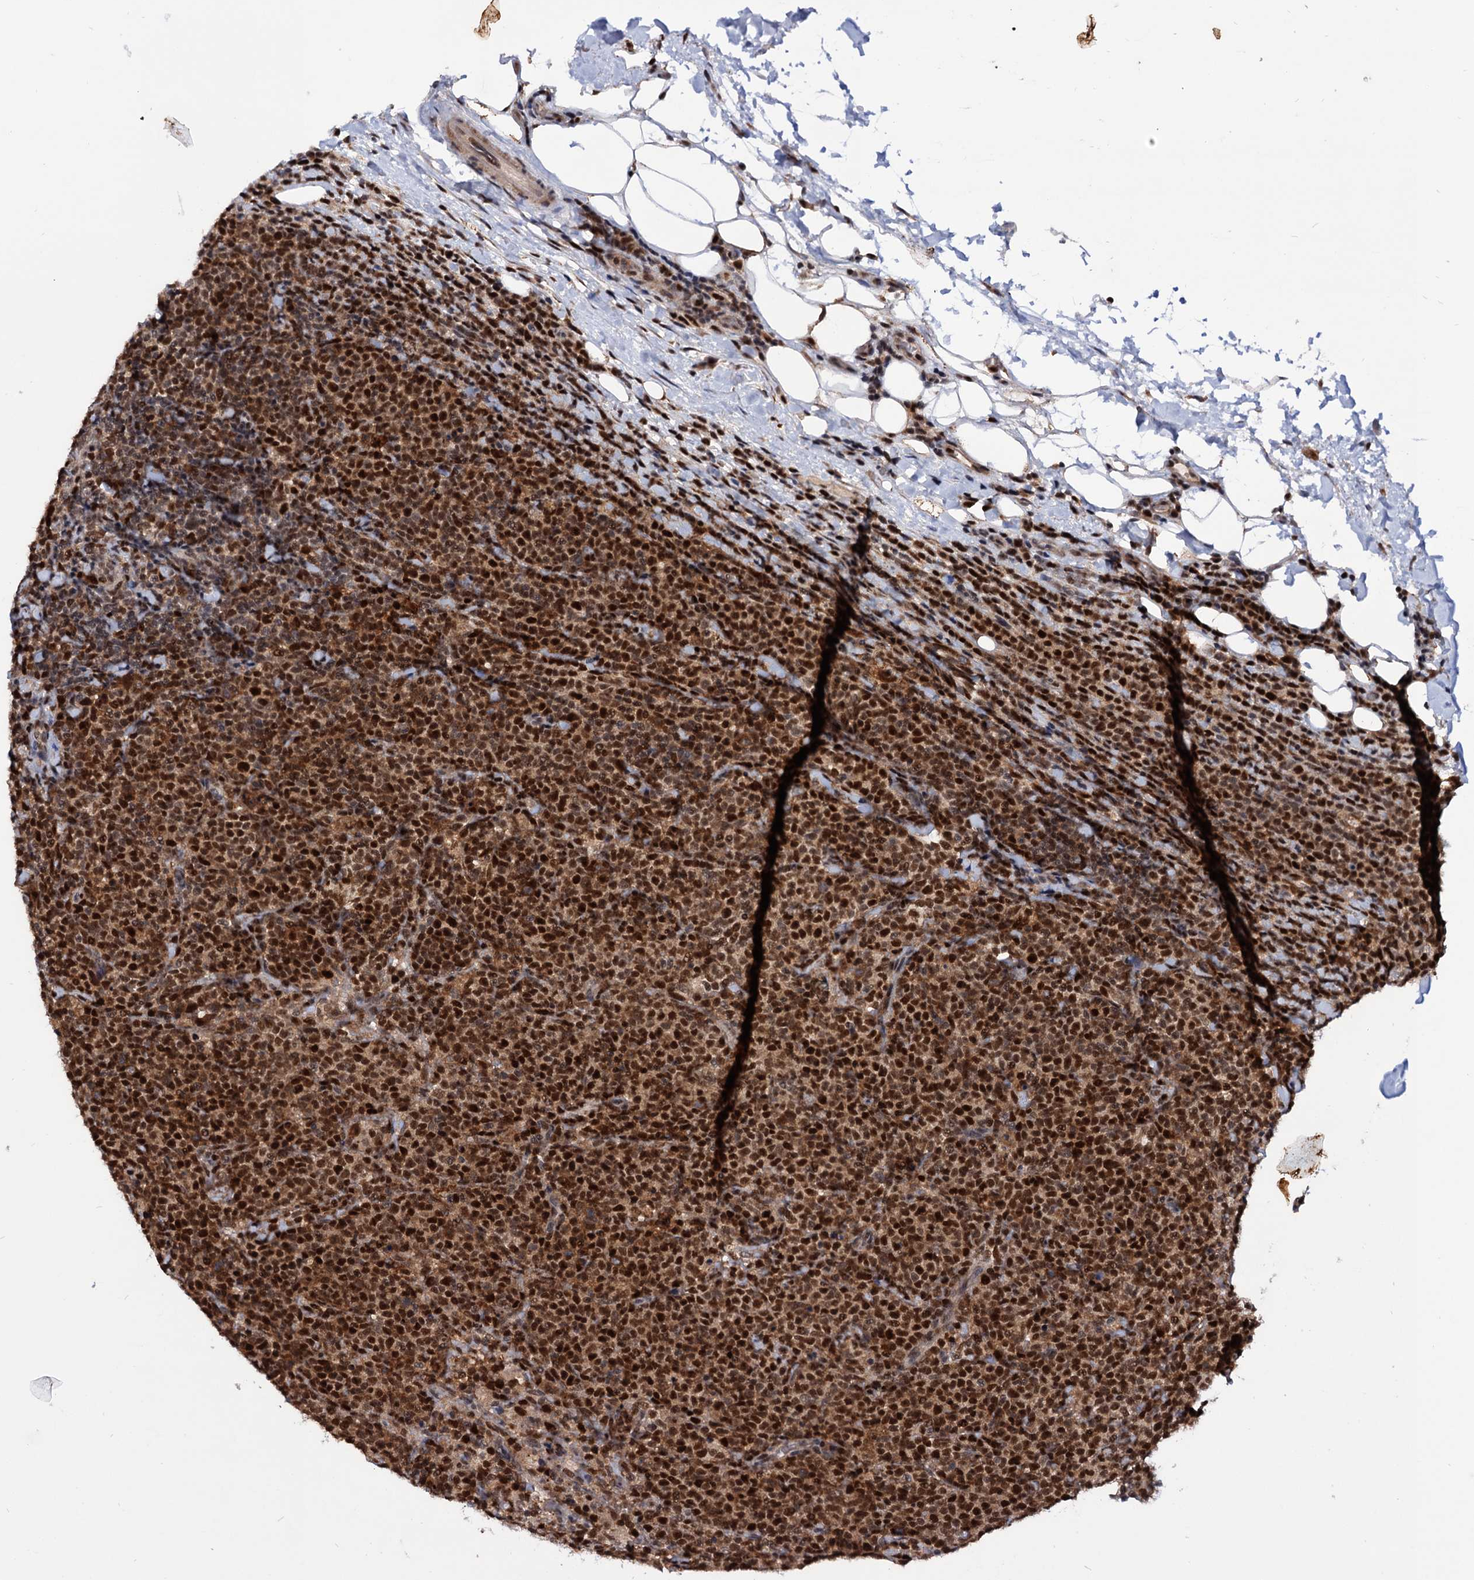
{"staining": {"intensity": "strong", "quantity": ">75%", "location": "cytoplasmic/membranous,nuclear"}, "tissue": "lymphoma", "cell_type": "Tumor cells", "image_type": "cancer", "snomed": [{"axis": "morphology", "description": "Malignant lymphoma, non-Hodgkin's type, High grade"}, {"axis": "topography", "description": "Lymph node"}], "caption": "Immunohistochemical staining of human high-grade malignant lymphoma, non-Hodgkin's type shows strong cytoplasmic/membranous and nuclear protein positivity in approximately >75% of tumor cells.", "gene": "RNASEH2B", "patient": {"sex": "male", "age": 61}}